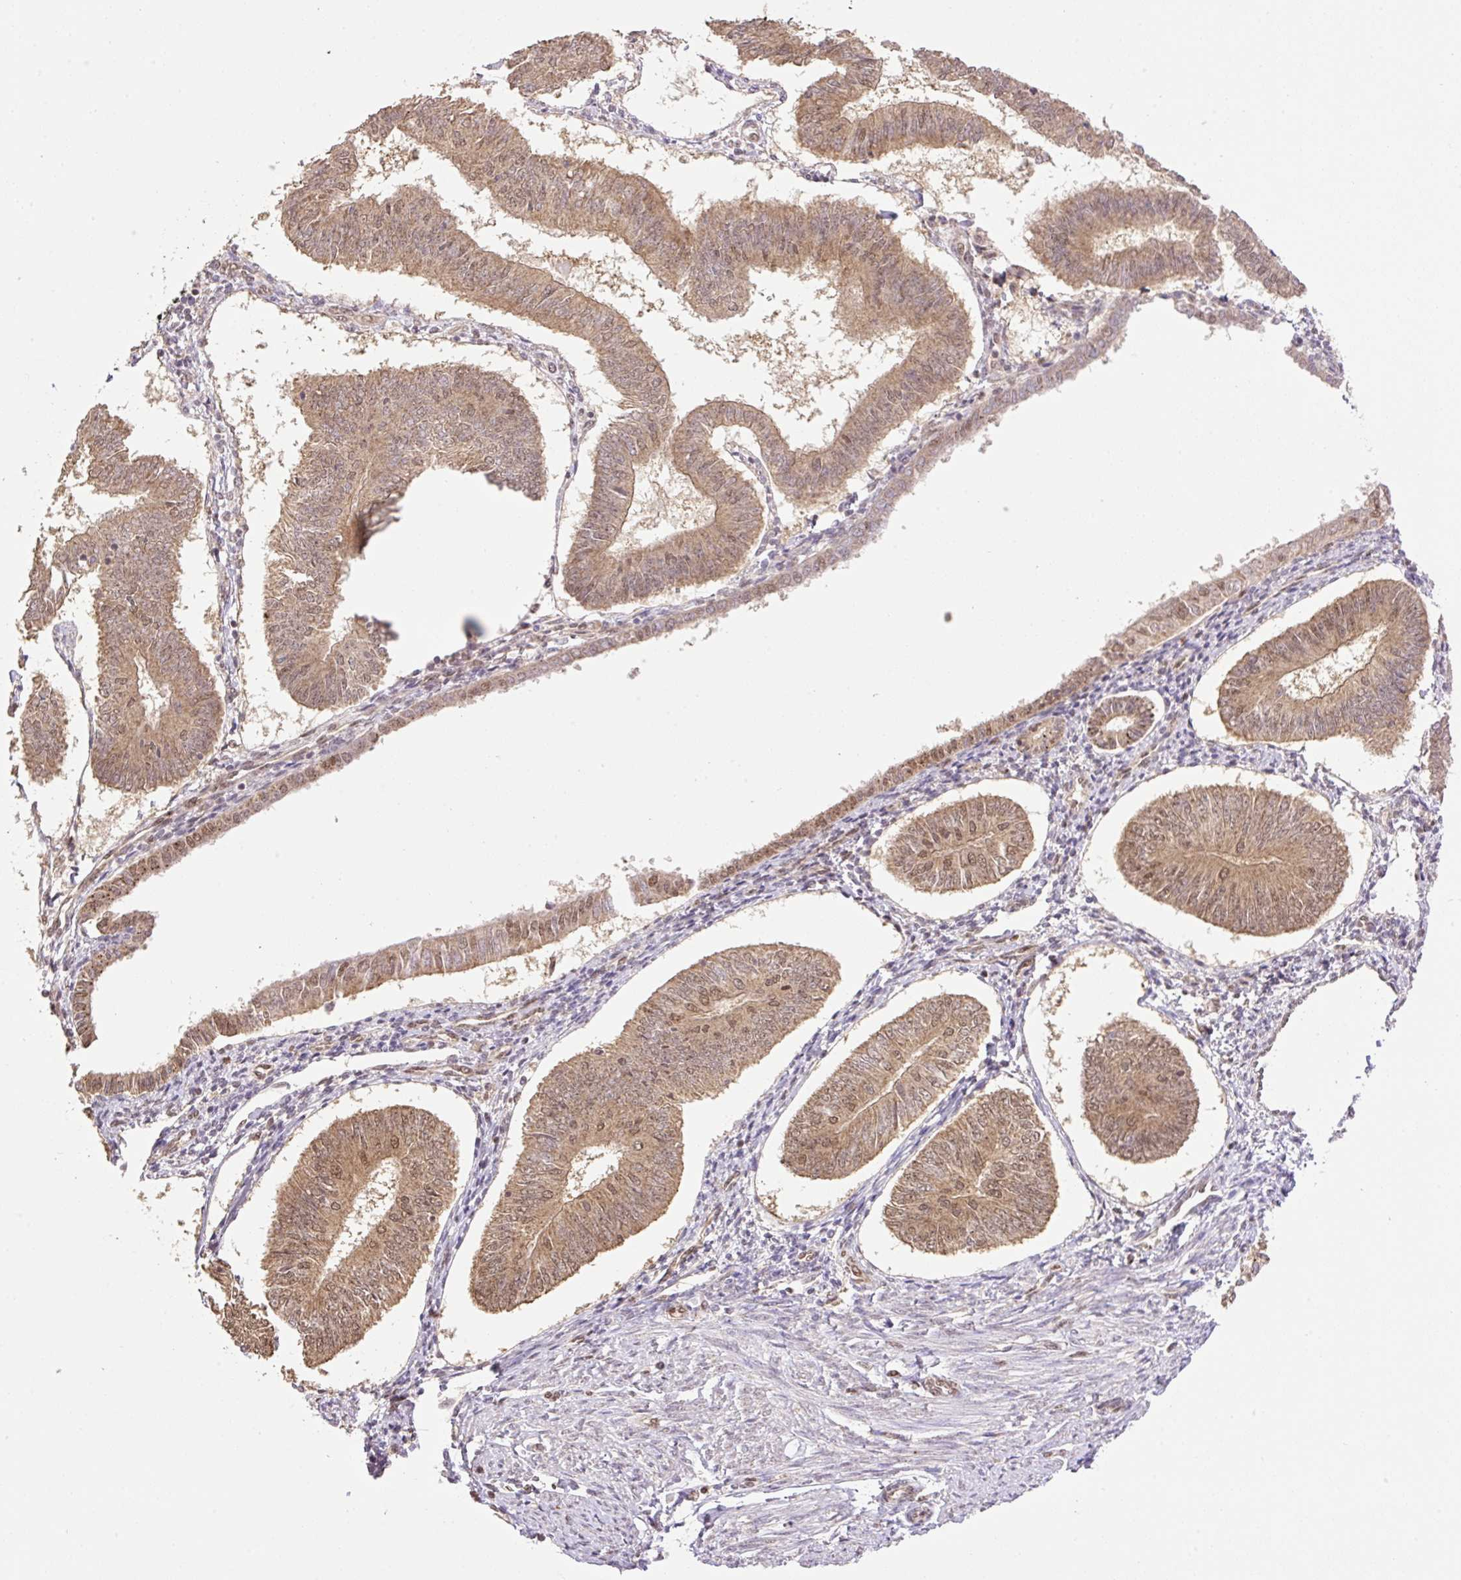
{"staining": {"intensity": "moderate", "quantity": ">75%", "location": "cytoplasmic/membranous,nuclear"}, "tissue": "endometrial cancer", "cell_type": "Tumor cells", "image_type": "cancer", "snomed": [{"axis": "morphology", "description": "Adenocarcinoma, NOS"}, {"axis": "topography", "description": "Endometrium"}], "caption": "Endometrial cancer tissue exhibits moderate cytoplasmic/membranous and nuclear expression in about >75% of tumor cells", "gene": "VPS25", "patient": {"sex": "female", "age": 58}}